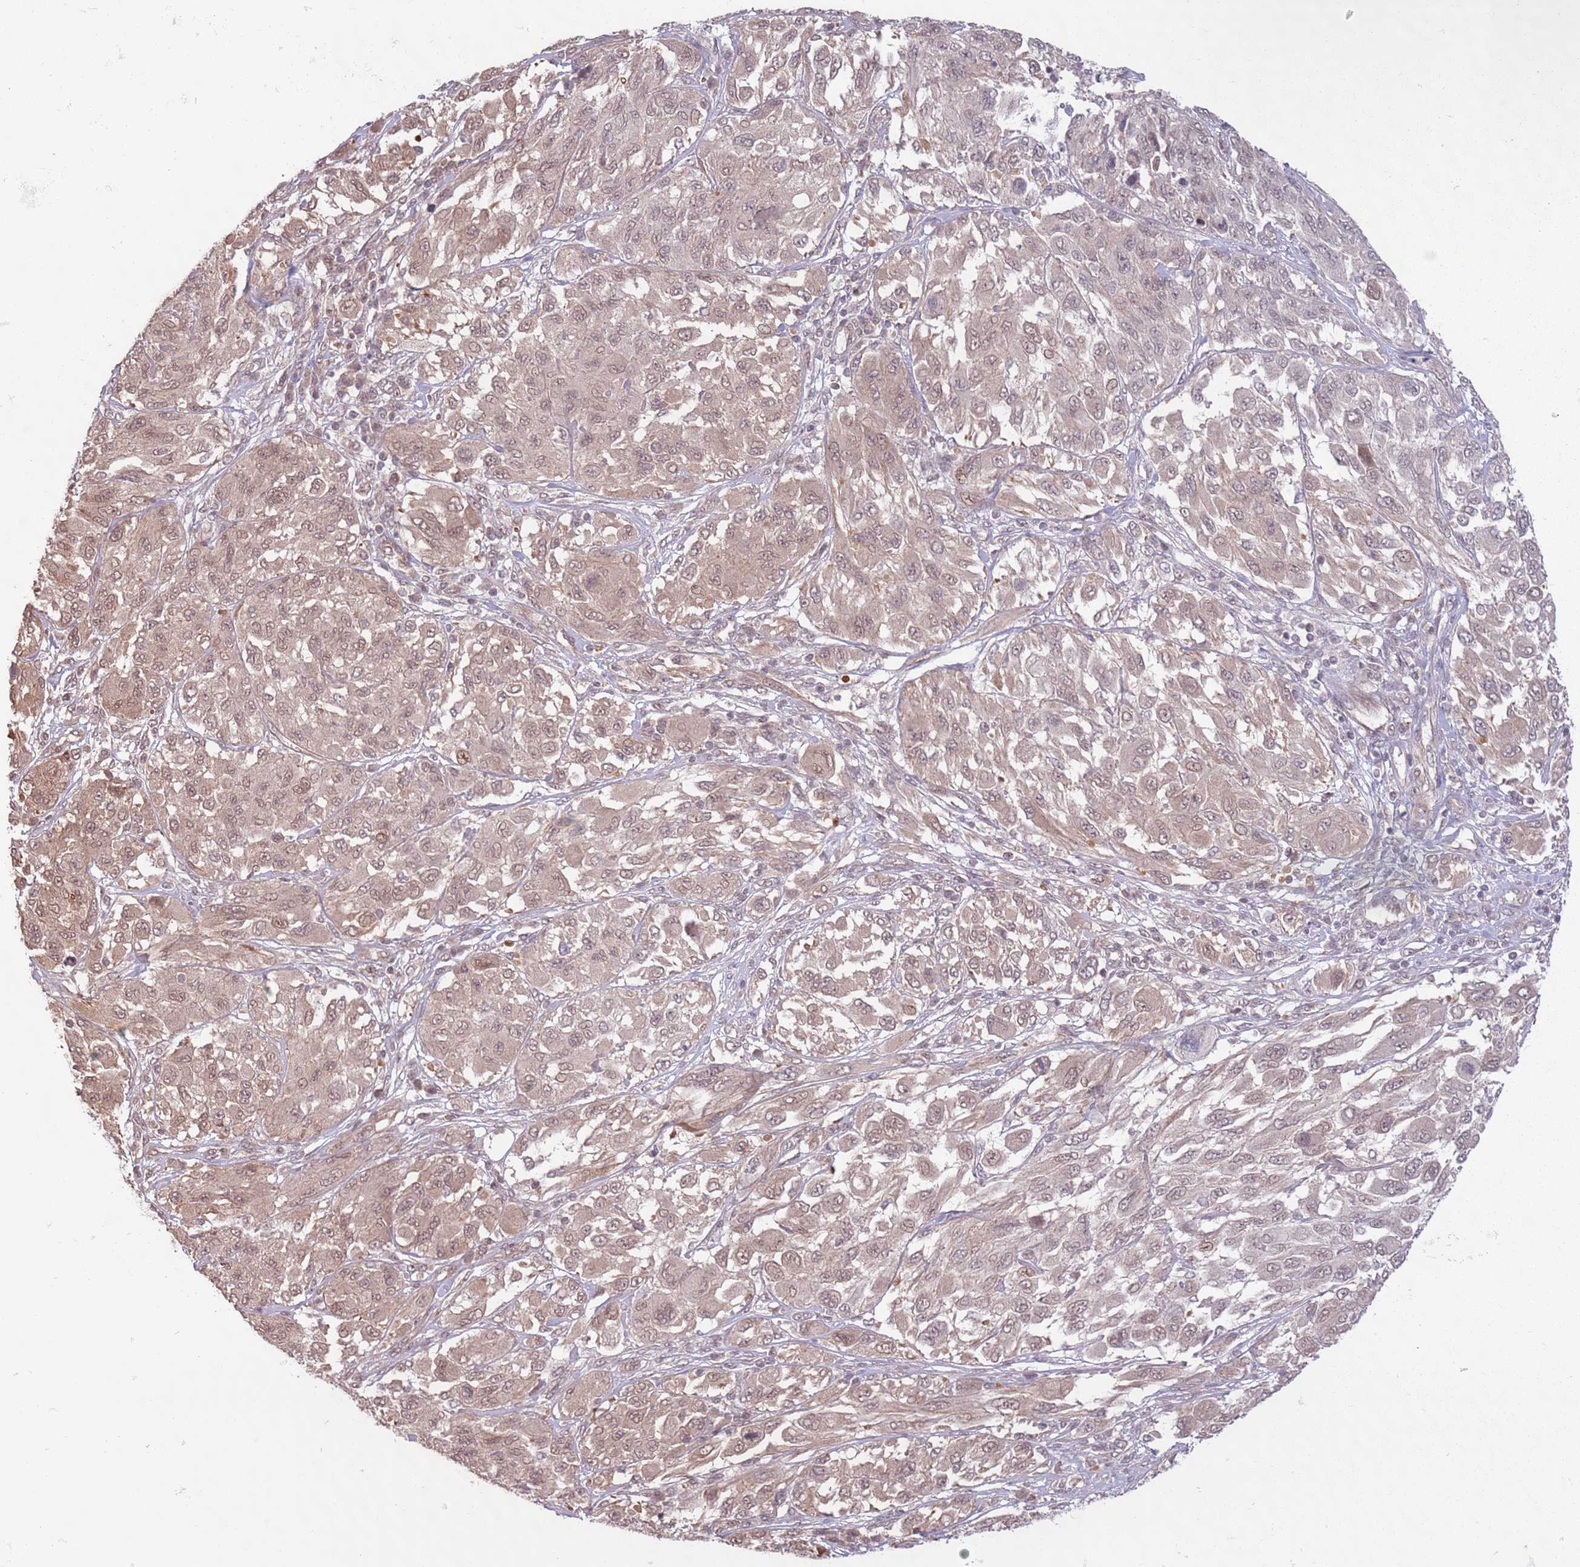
{"staining": {"intensity": "weak", "quantity": "25%-75%", "location": "cytoplasmic/membranous,nuclear"}, "tissue": "melanoma", "cell_type": "Tumor cells", "image_type": "cancer", "snomed": [{"axis": "morphology", "description": "Malignant melanoma, NOS"}, {"axis": "topography", "description": "Skin"}], "caption": "A brown stain highlights weak cytoplasmic/membranous and nuclear staining of a protein in malignant melanoma tumor cells. (IHC, brightfield microscopy, high magnification).", "gene": "CCDC154", "patient": {"sex": "female", "age": 91}}